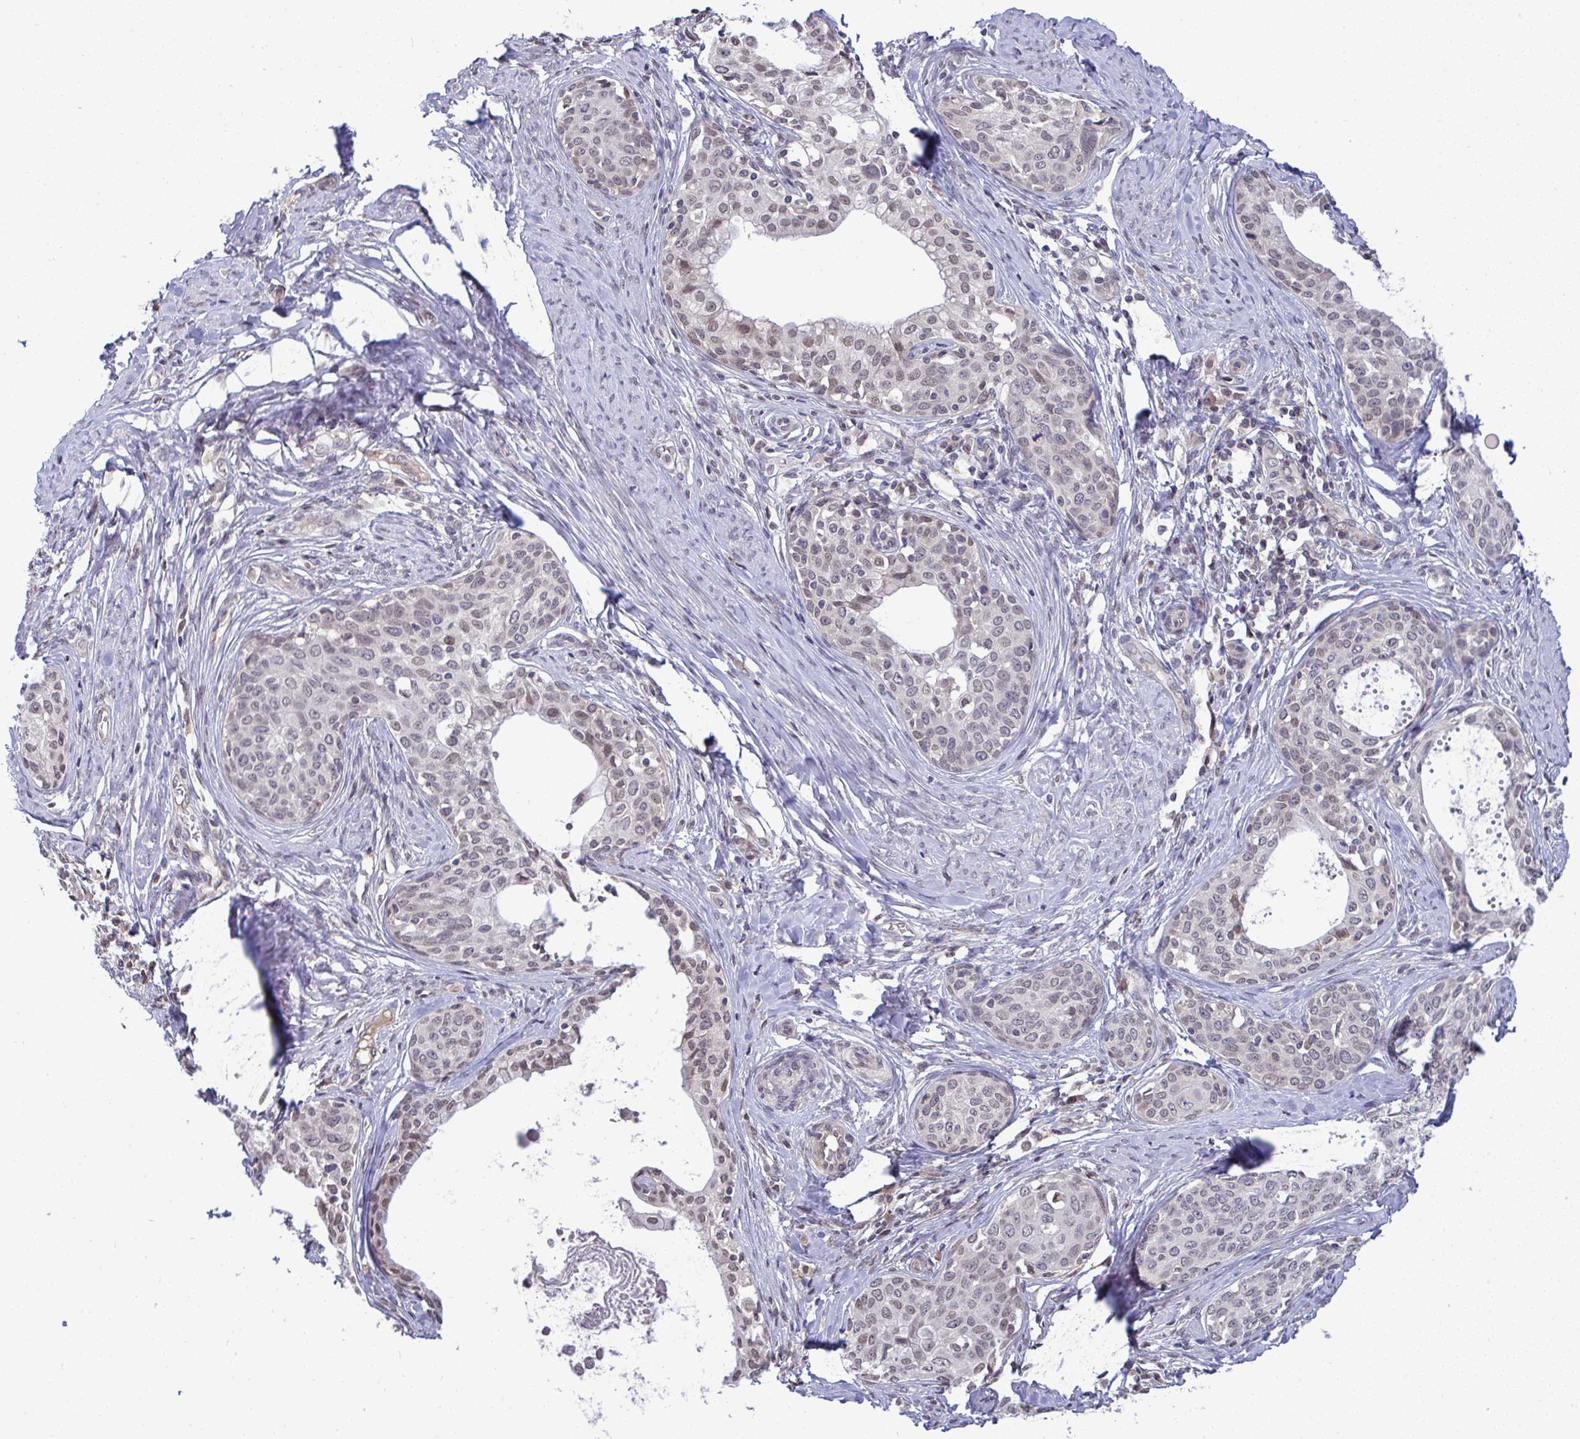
{"staining": {"intensity": "weak", "quantity": "25%-75%", "location": "nuclear"}, "tissue": "cervical cancer", "cell_type": "Tumor cells", "image_type": "cancer", "snomed": [{"axis": "morphology", "description": "Squamous cell carcinoma, NOS"}, {"axis": "morphology", "description": "Adenocarcinoma, NOS"}, {"axis": "topography", "description": "Cervix"}], "caption": "Squamous cell carcinoma (cervical) tissue reveals weak nuclear positivity in about 25%-75% of tumor cells, visualized by immunohistochemistry. The staining is performed using DAB brown chromogen to label protein expression. The nuclei are counter-stained blue using hematoxylin.", "gene": "C9orf64", "patient": {"sex": "female", "age": 52}}